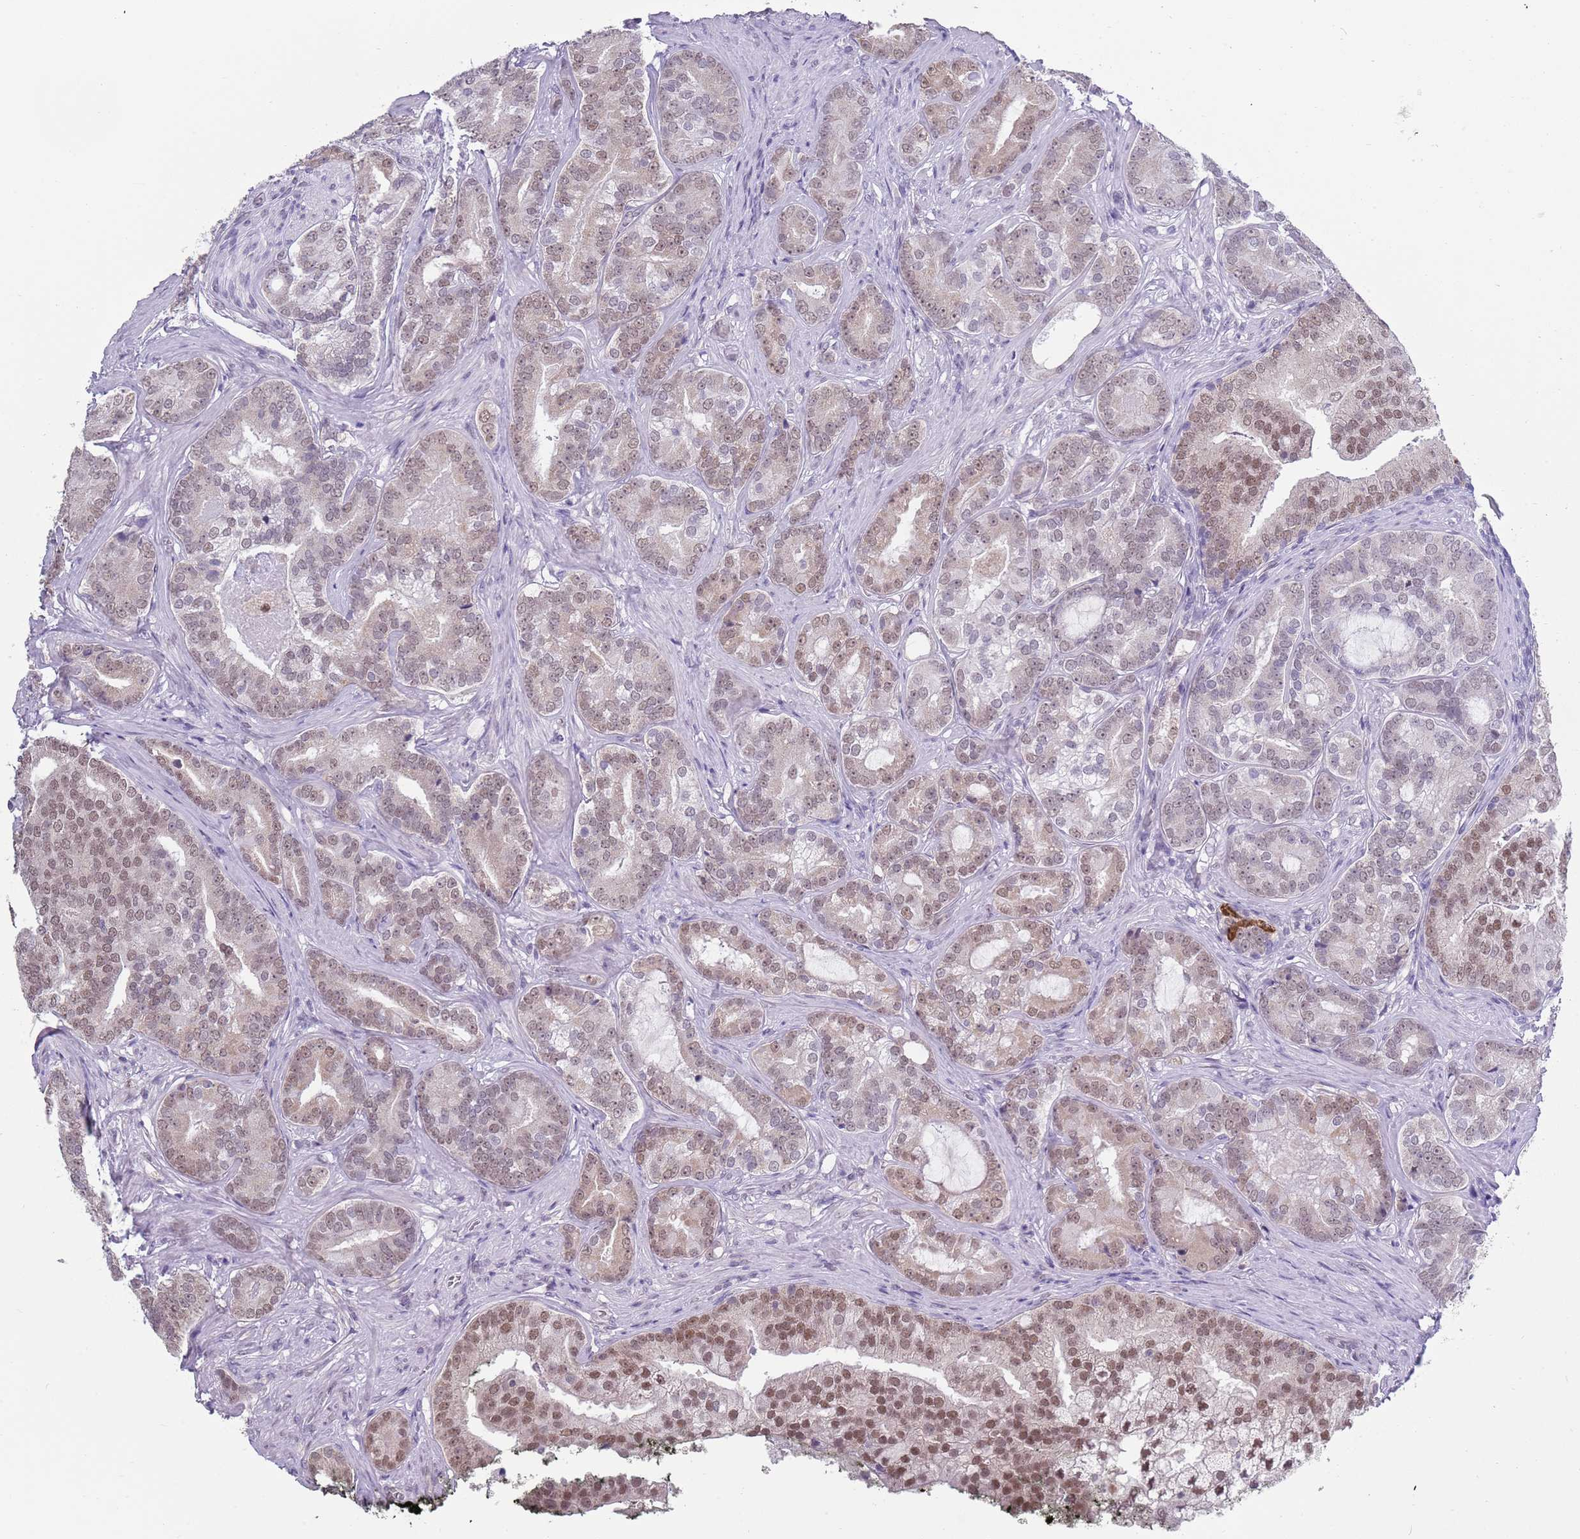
{"staining": {"intensity": "weak", "quantity": ">75%", "location": "nuclear"}, "tissue": "prostate cancer", "cell_type": "Tumor cells", "image_type": "cancer", "snomed": [{"axis": "morphology", "description": "Adenocarcinoma, High grade"}, {"axis": "topography", "description": "Prostate"}], "caption": "Adenocarcinoma (high-grade) (prostate) stained for a protein exhibits weak nuclear positivity in tumor cells. (DAB (3,3'-diaminobenzidine) IHC, brown staining for protein, blue staining for nuclei).", "gene": "SEPHS2", "patient": {"sex": "male", "age": 55}}